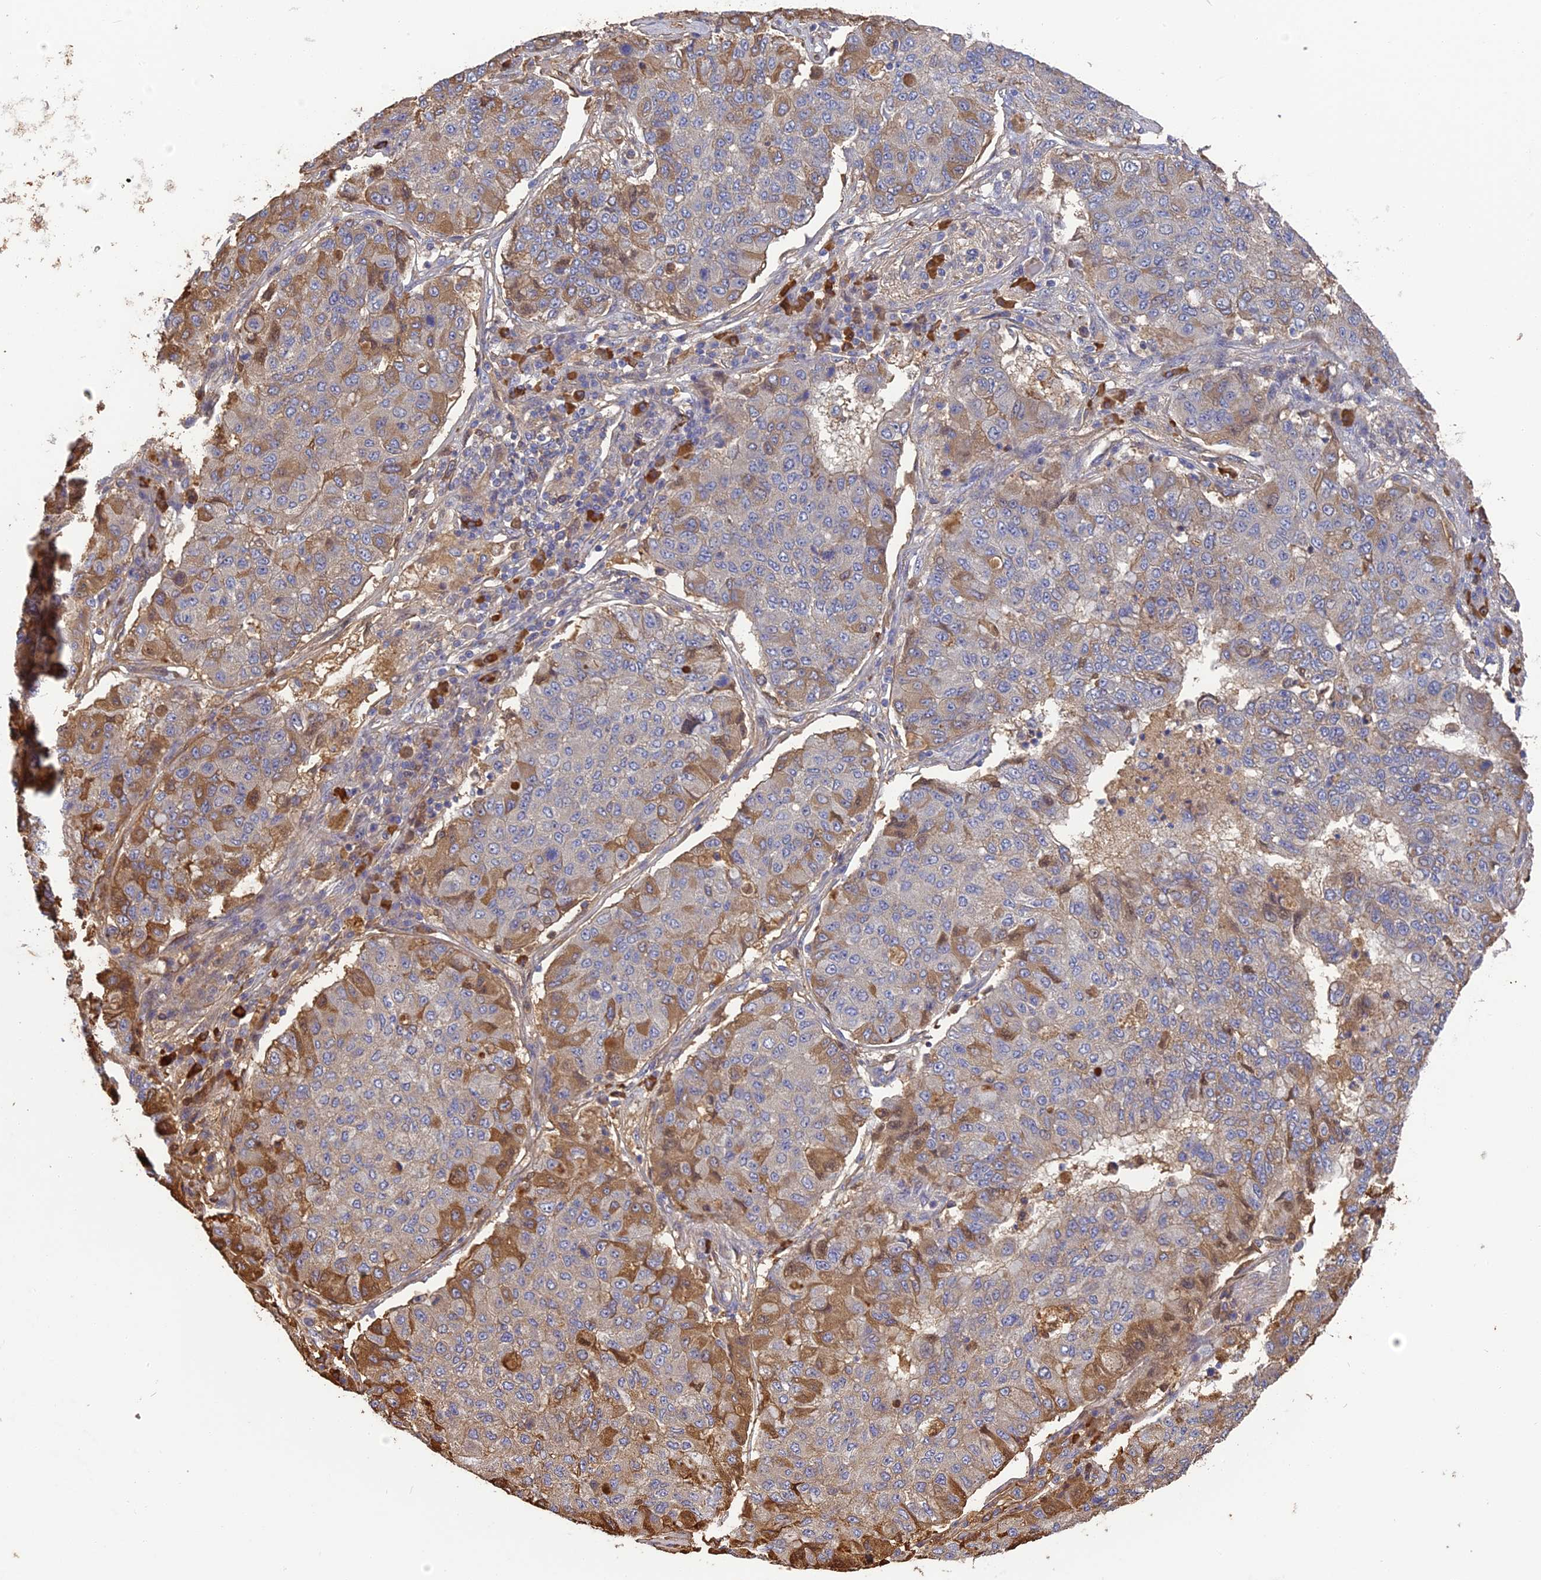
{"staining": {"intensity": "moderate", "quantity": "25%-75%", "location": "cytoplasmic/membranous"}, "tissue": "lung cancer", "cell_type": "Tumor cells", "image_type": "cancer", "snomed": [{"axis": "morphology", "description": "Squamous cell carcinoma, NOS"}, {"axis": "topography", "description": "Lung"}], "caption": "This image reveals lung cancer stained with immunohistochemistry (IHC) to label a protein in brown. The cytoplasmic/membranous of tumor cells show moderate positivity for the protein. Nuclei are counter-stained blue.", "gene": "ERMAP", "patient": {"sex": "male", "age": 74}}